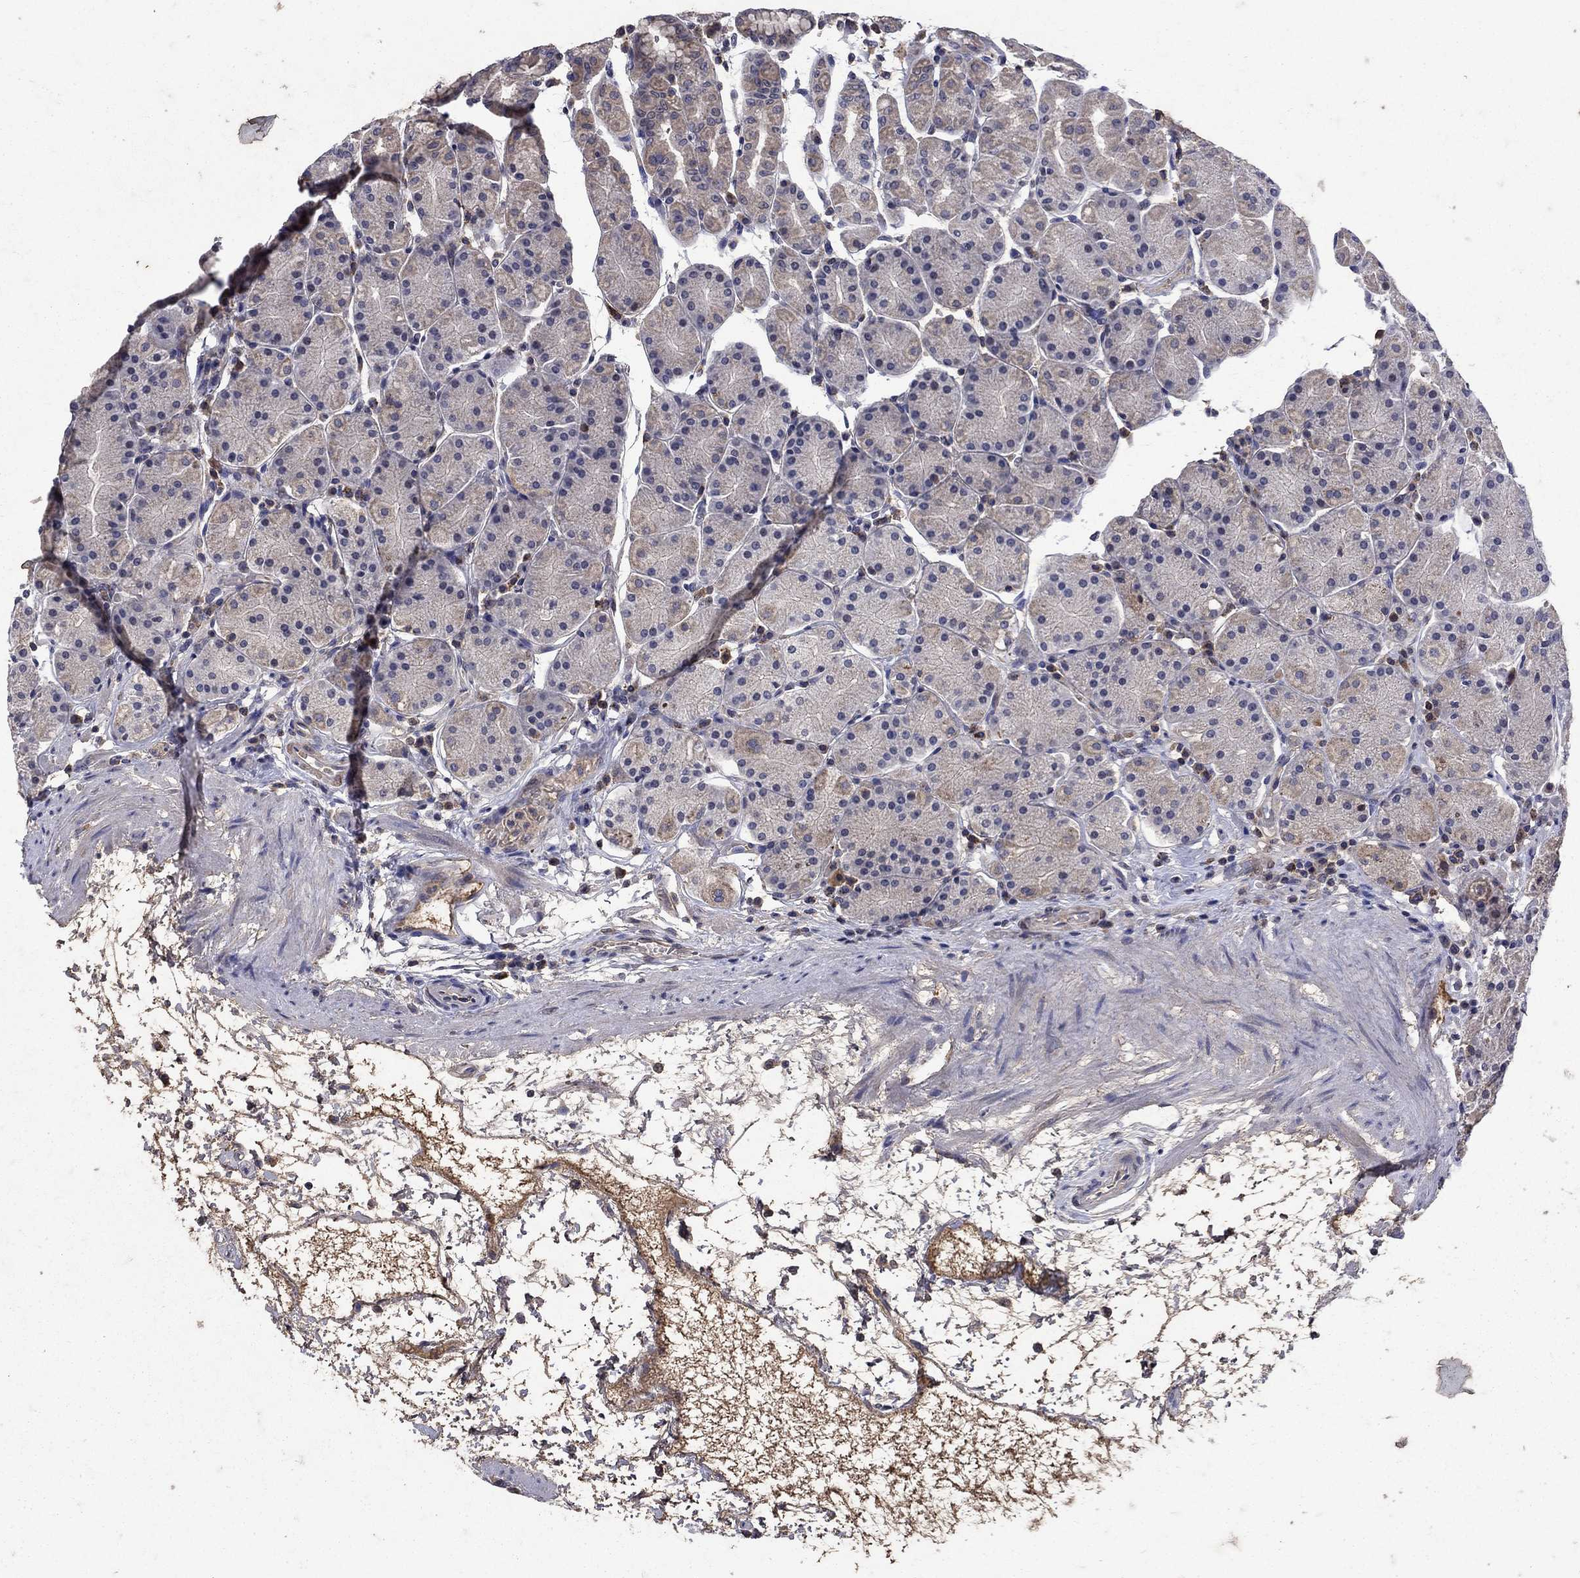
{"staining": {"intensity": "weak", "quantity": "<25%", "location": "cytoplasmic/membranous"}, "tissue": "stomach", "cell_type": "Glandular cells", "image_type": "normal", "snomed": [{"axis": "morphology", "description": "Normal tissue, NOS"}, {"axis": "topography", "description": "Stomach"}], "caption": "Immunohistochemistry (IHC) of normal human stomach shows no positivity in glandular cells.", "gene": "NPC2", "patient": {"sex": "male", "age": 54}}